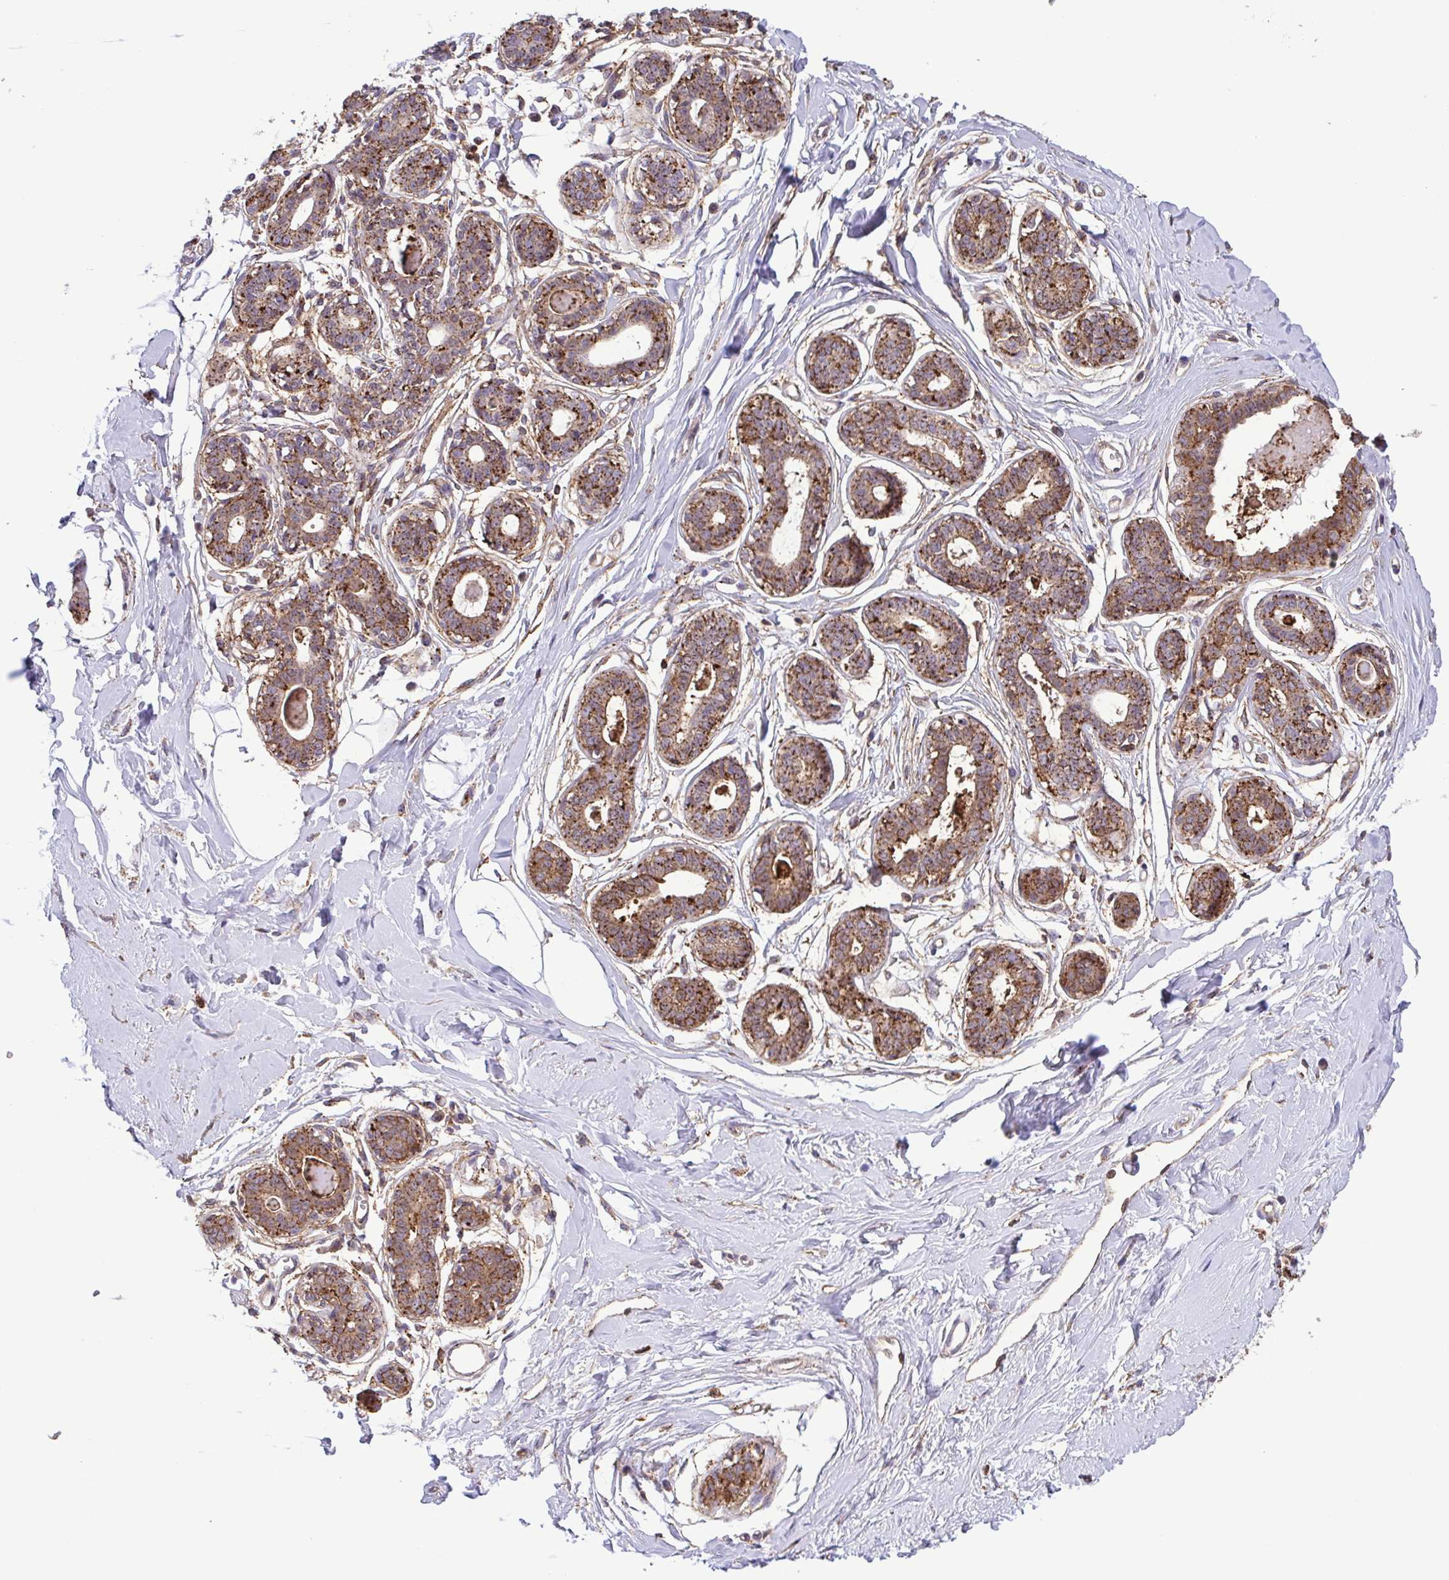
{"staining": {"intensity": "negative", "quantity": "none", "location": "none"}, "tissue": "breast", "cell_type": "Adipocytes", "image_type": "normal", "snomed": [{"axis": "morphology", "description": "Normal tissue, NOS"}, {"axis": "topography", "description": "Breast"}], "caption": "Immunohistochemistry (IHC) micrograph of unremarkable breast: human breast stained with DAB displays no significant protein positivity in adipocytes.", "gene": "CHMP1B", "patient": {"sex": "female", "age": 45}}